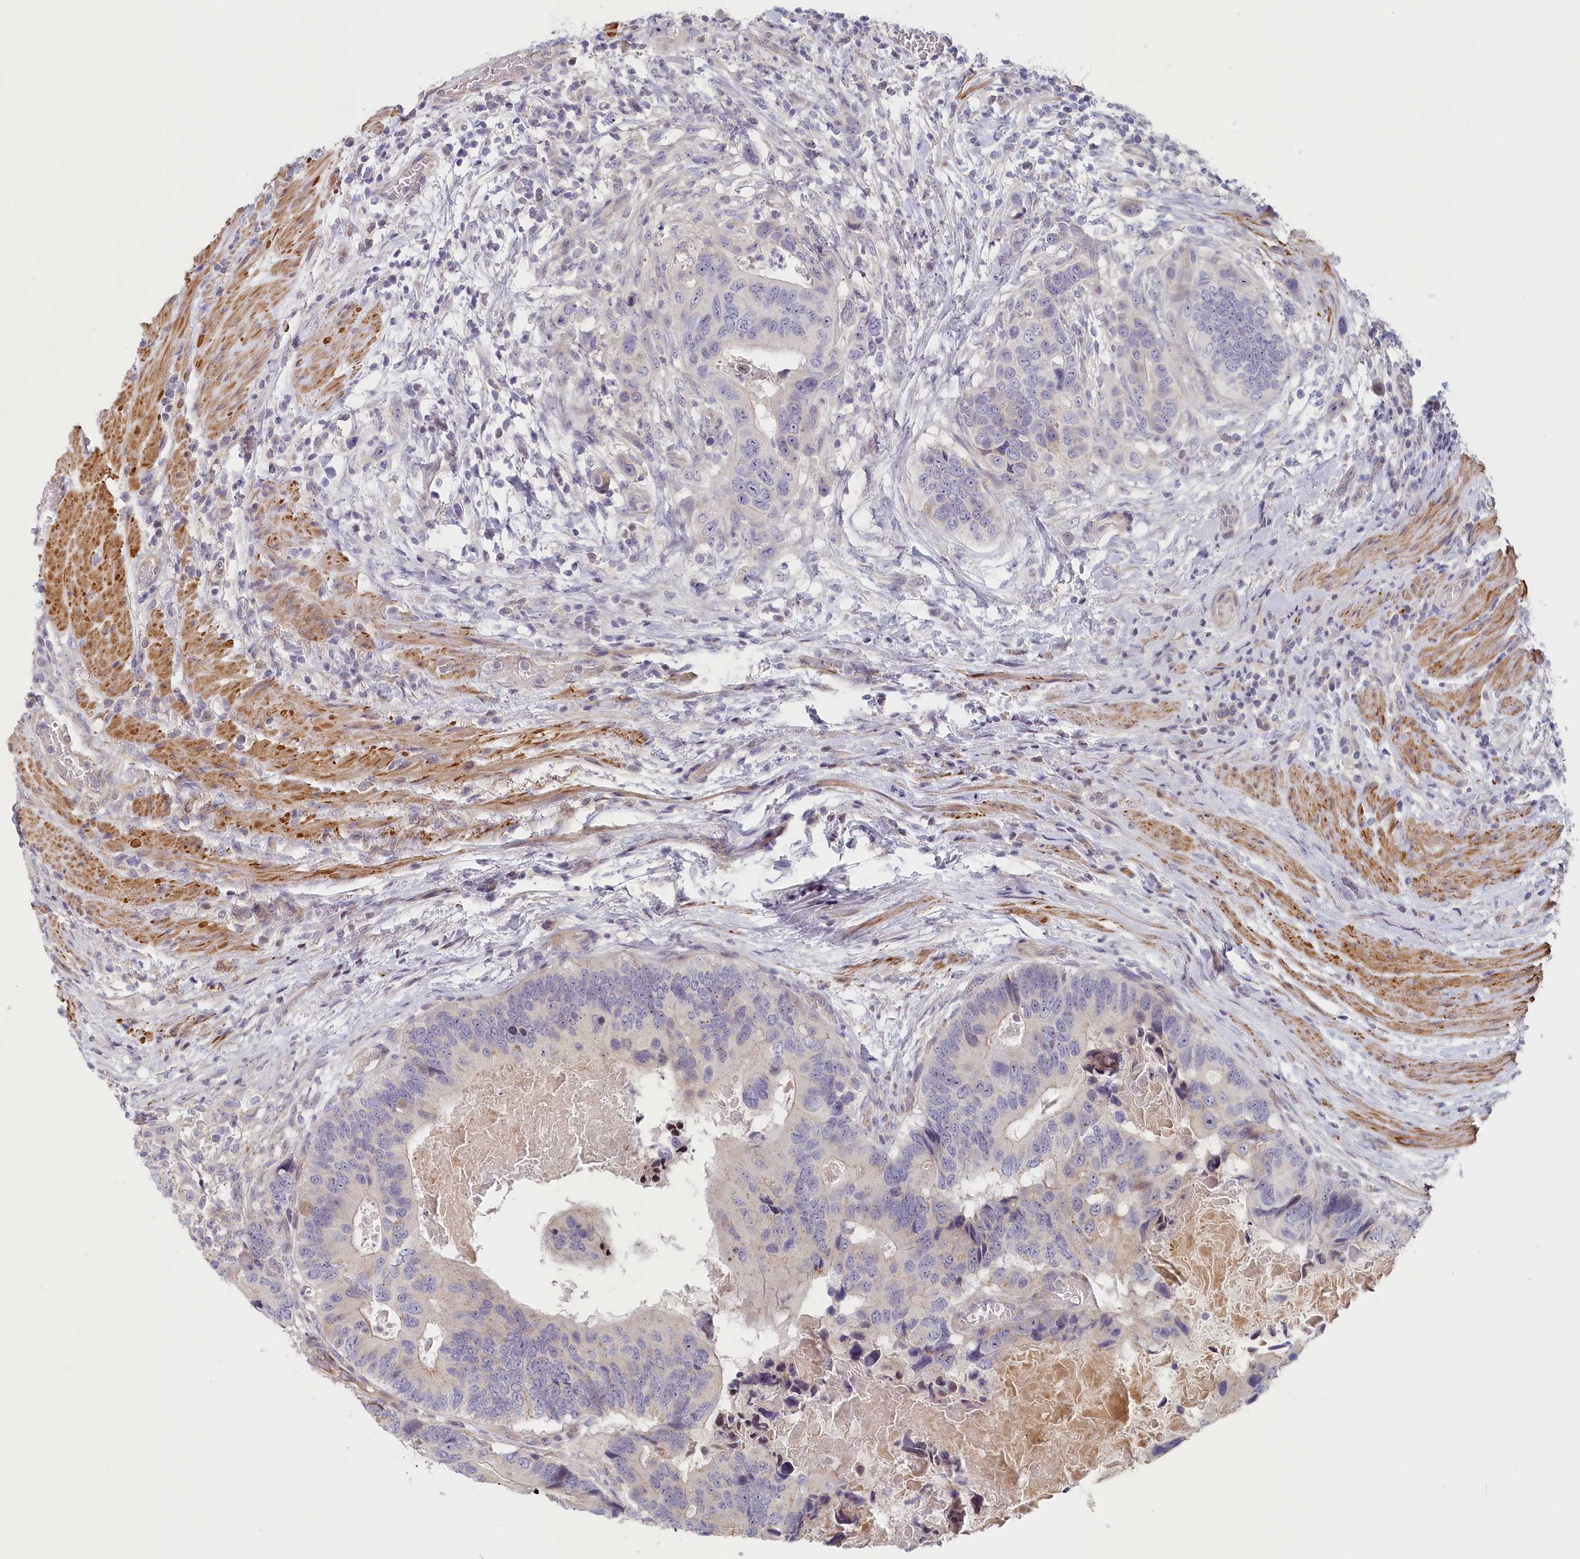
{"staining": {"intensity": "negative", "quantity": "none", "location": "none"}, "tissue": "colorectal cancer", "cell_type": "Tumor cells", "image_type": "cancer", "snomed": [{"axis": "morphology", "description": "Adenocarcinoma, NOS"}, {"axis": "topography", "description": "Colon"}], "caption": "DAB (3,3'-diaminobenzidine) immunohistochemical staining of human colorectal cancer reveals no significant staining in tumor cells.", "gene": "INTS4", "patient": {"sex": "male", "age": 84}}